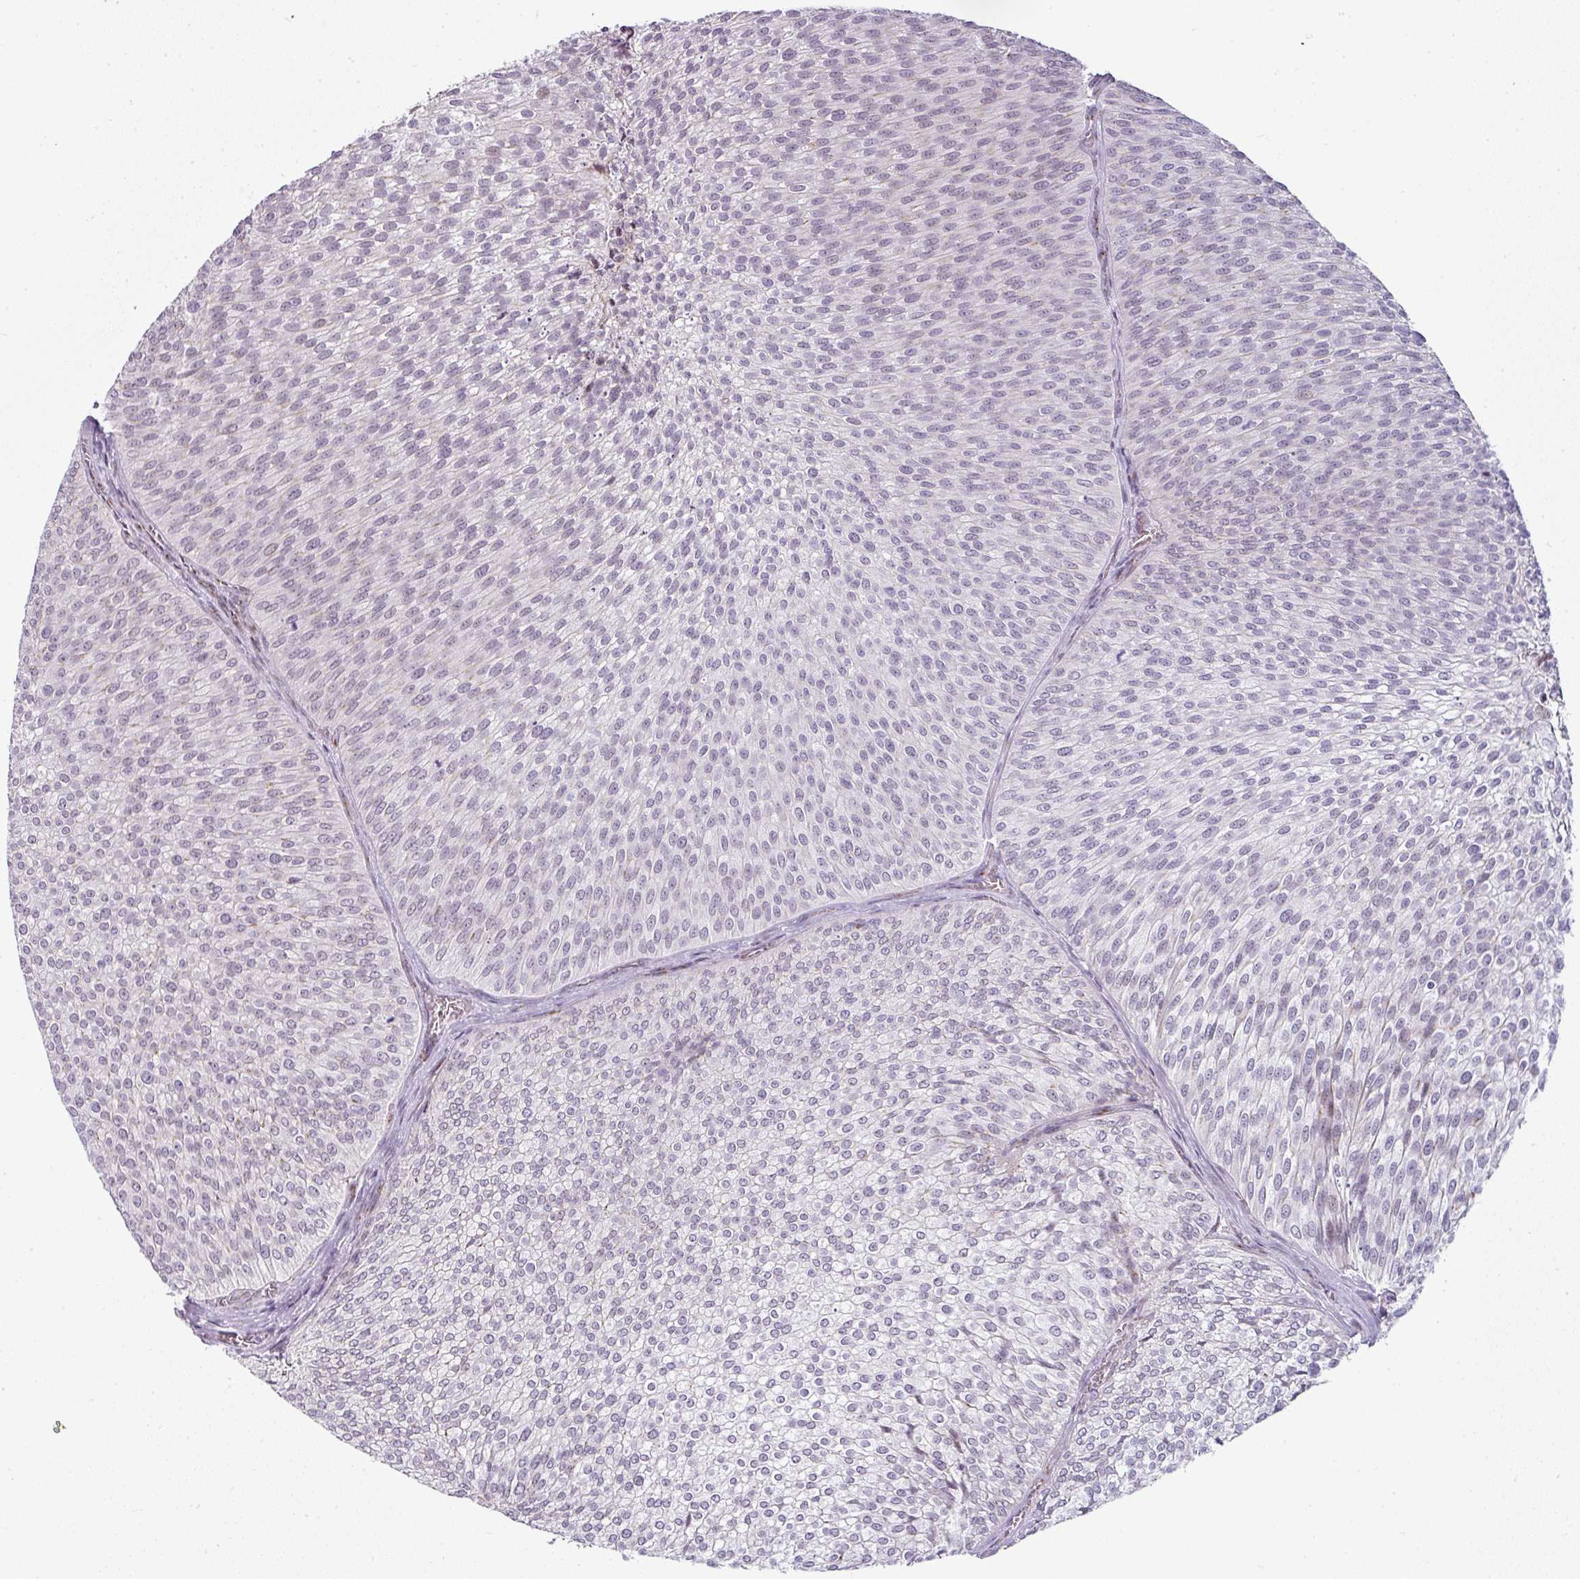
{"staining": {"intensity": "weak", "quantity": "<25%", "location": "nuclear"}, "tissue": "urothelial cancer", "cell_type": "Tumor cells", "image_type": "cancer", "snomed": [{"axis": "morphology", "description": "Urothelial carcinoma, Low grade"}, {"axis": "topography", "description": "Urinary bladder"}], "caption": "DAB immunohistochemical staining of human urothelial cancer shows no significant expression in tumor cells.", "gene": "SYT8", "patient": {"sex": "male", "age": 91}}